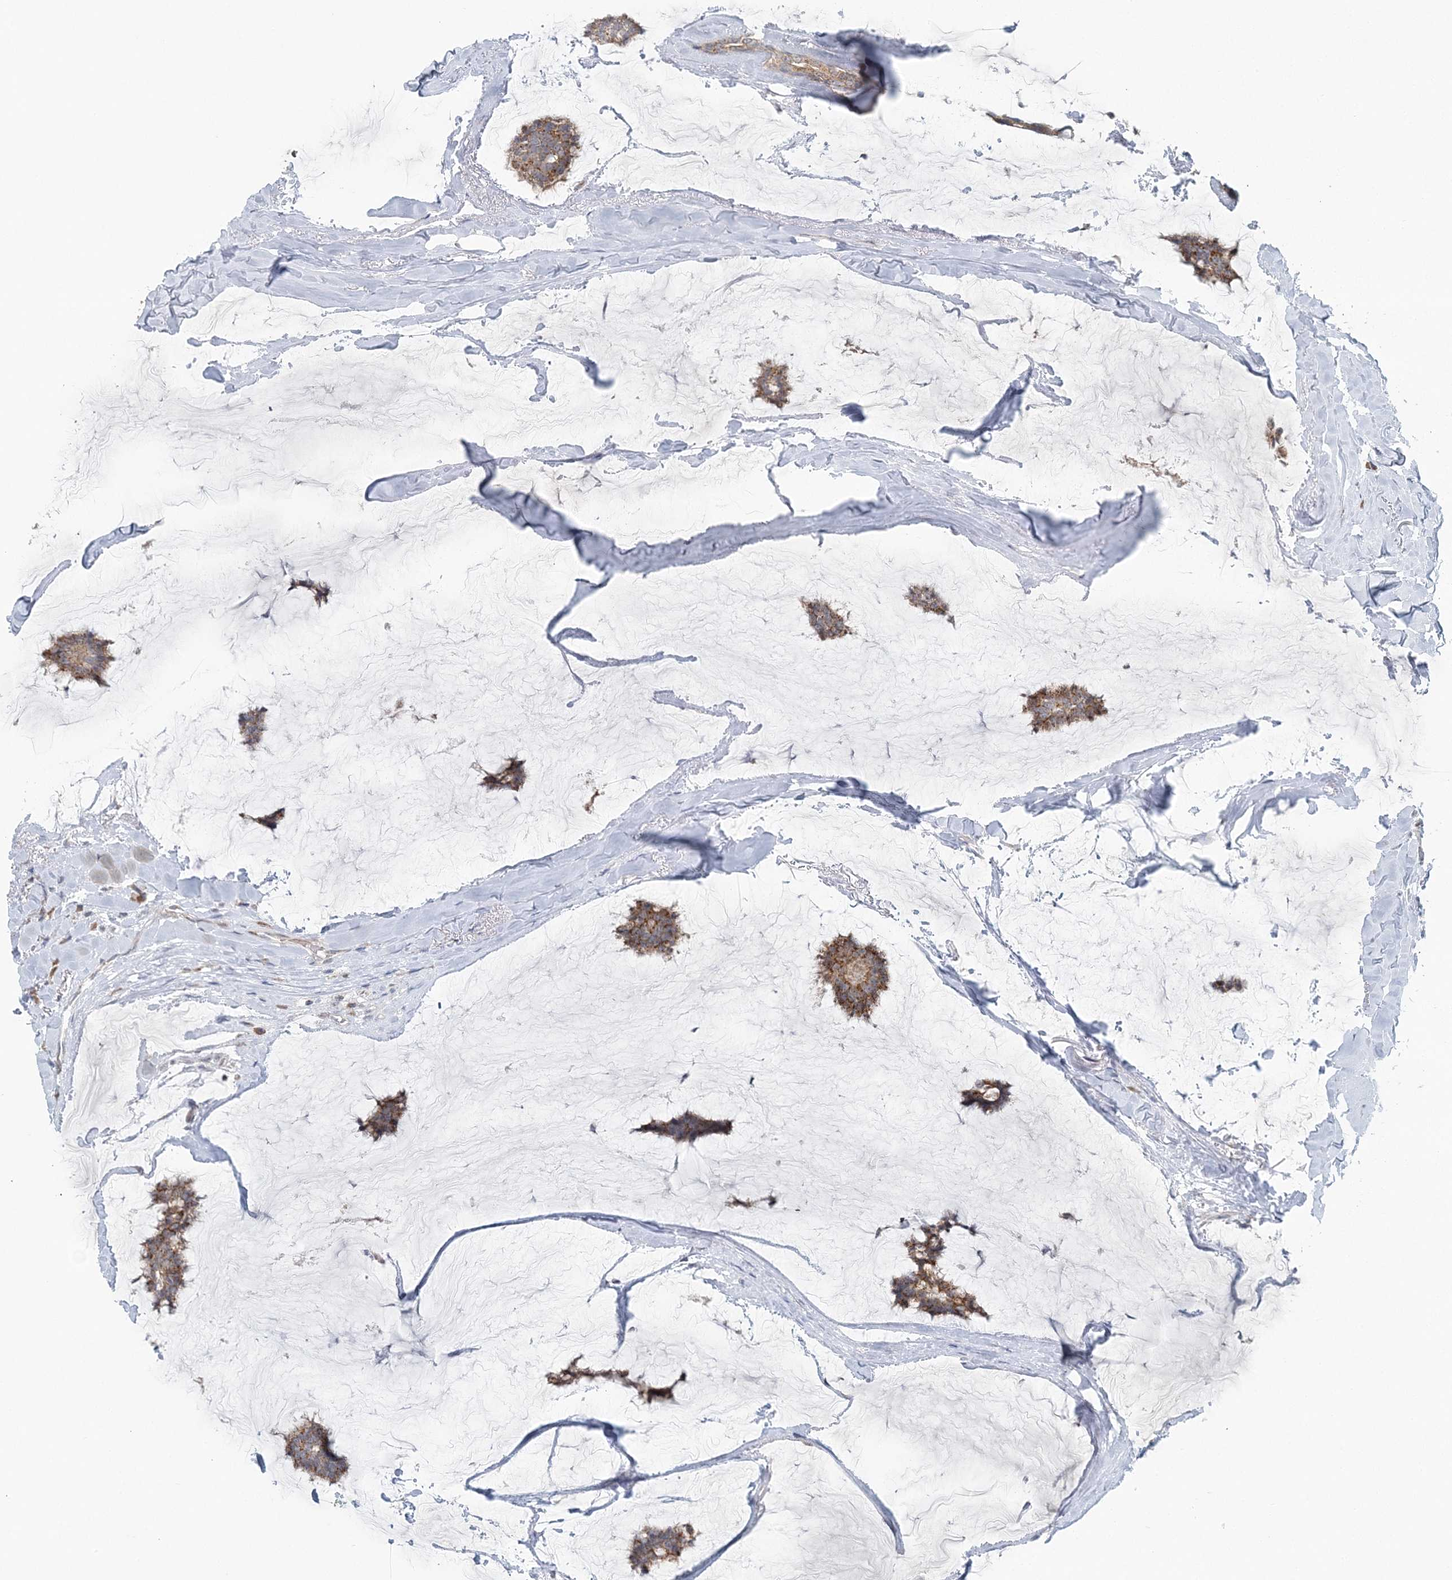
{"staining": {"intensity": "moderate", "quantity": ">75%", "location": "cytoplasmic/membranous"}, "tissue": "breast cancer", "cell_type": "Tumor cells", "image_type": "cancer", "snomed": [{"axis": "morphology", "description": "Duct carcinoma"}, {"axis": "topography", "description": "Breast"}], "caption": "Immunohistochemical staining of breast cancer (intraductal carcinoma) shows moderate cytoplasmic/membranous protein staining in approximately >75% of tumor cells. (DAB IHC, brown staining for protein, blue staining for nuclei).", "gene": "RNF150", "patient": {"sex": "female", "age": 93}}